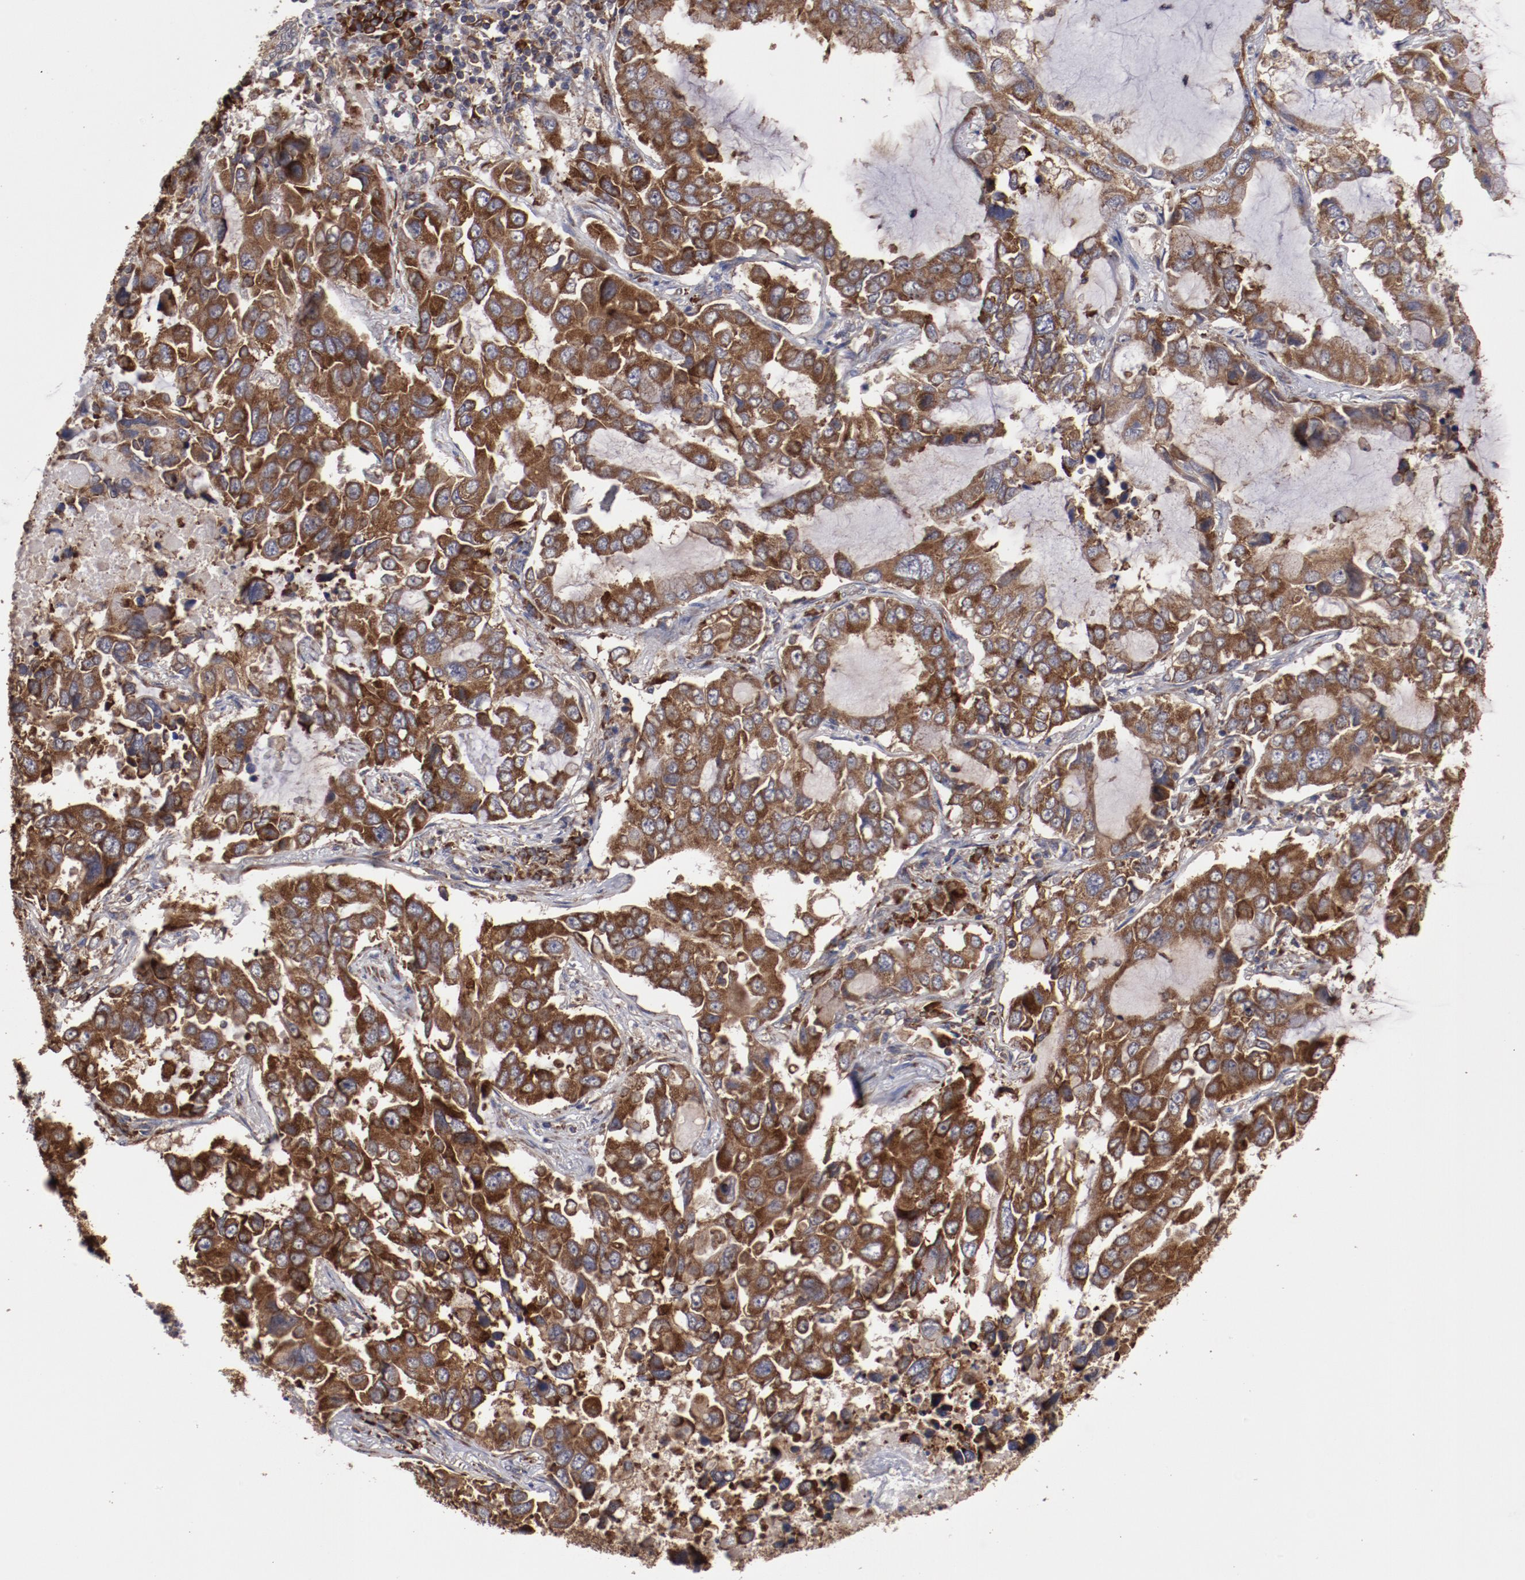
{"staining": {"intensity": "strong", "quantity": ">75%", "location": "cytoplasmic/membranous"}, "tissue": "lung cancer", "cell_type": "Tumor cells", "image_type": "cancer", "snomed": [{"axis": "morphology", "description": "Adenocarcinoma, NOS"}, {"axis": "topography", "description": "Lung"}], "caption": "Human adenocarcinoma (lung) stained with a brown dye reveals strong cytoplasmic/membranous positive positivity in approximately >75% of tumor cells.", "gene": "RPS4Y1", "patient": {"sex": "male", "age": 64}}